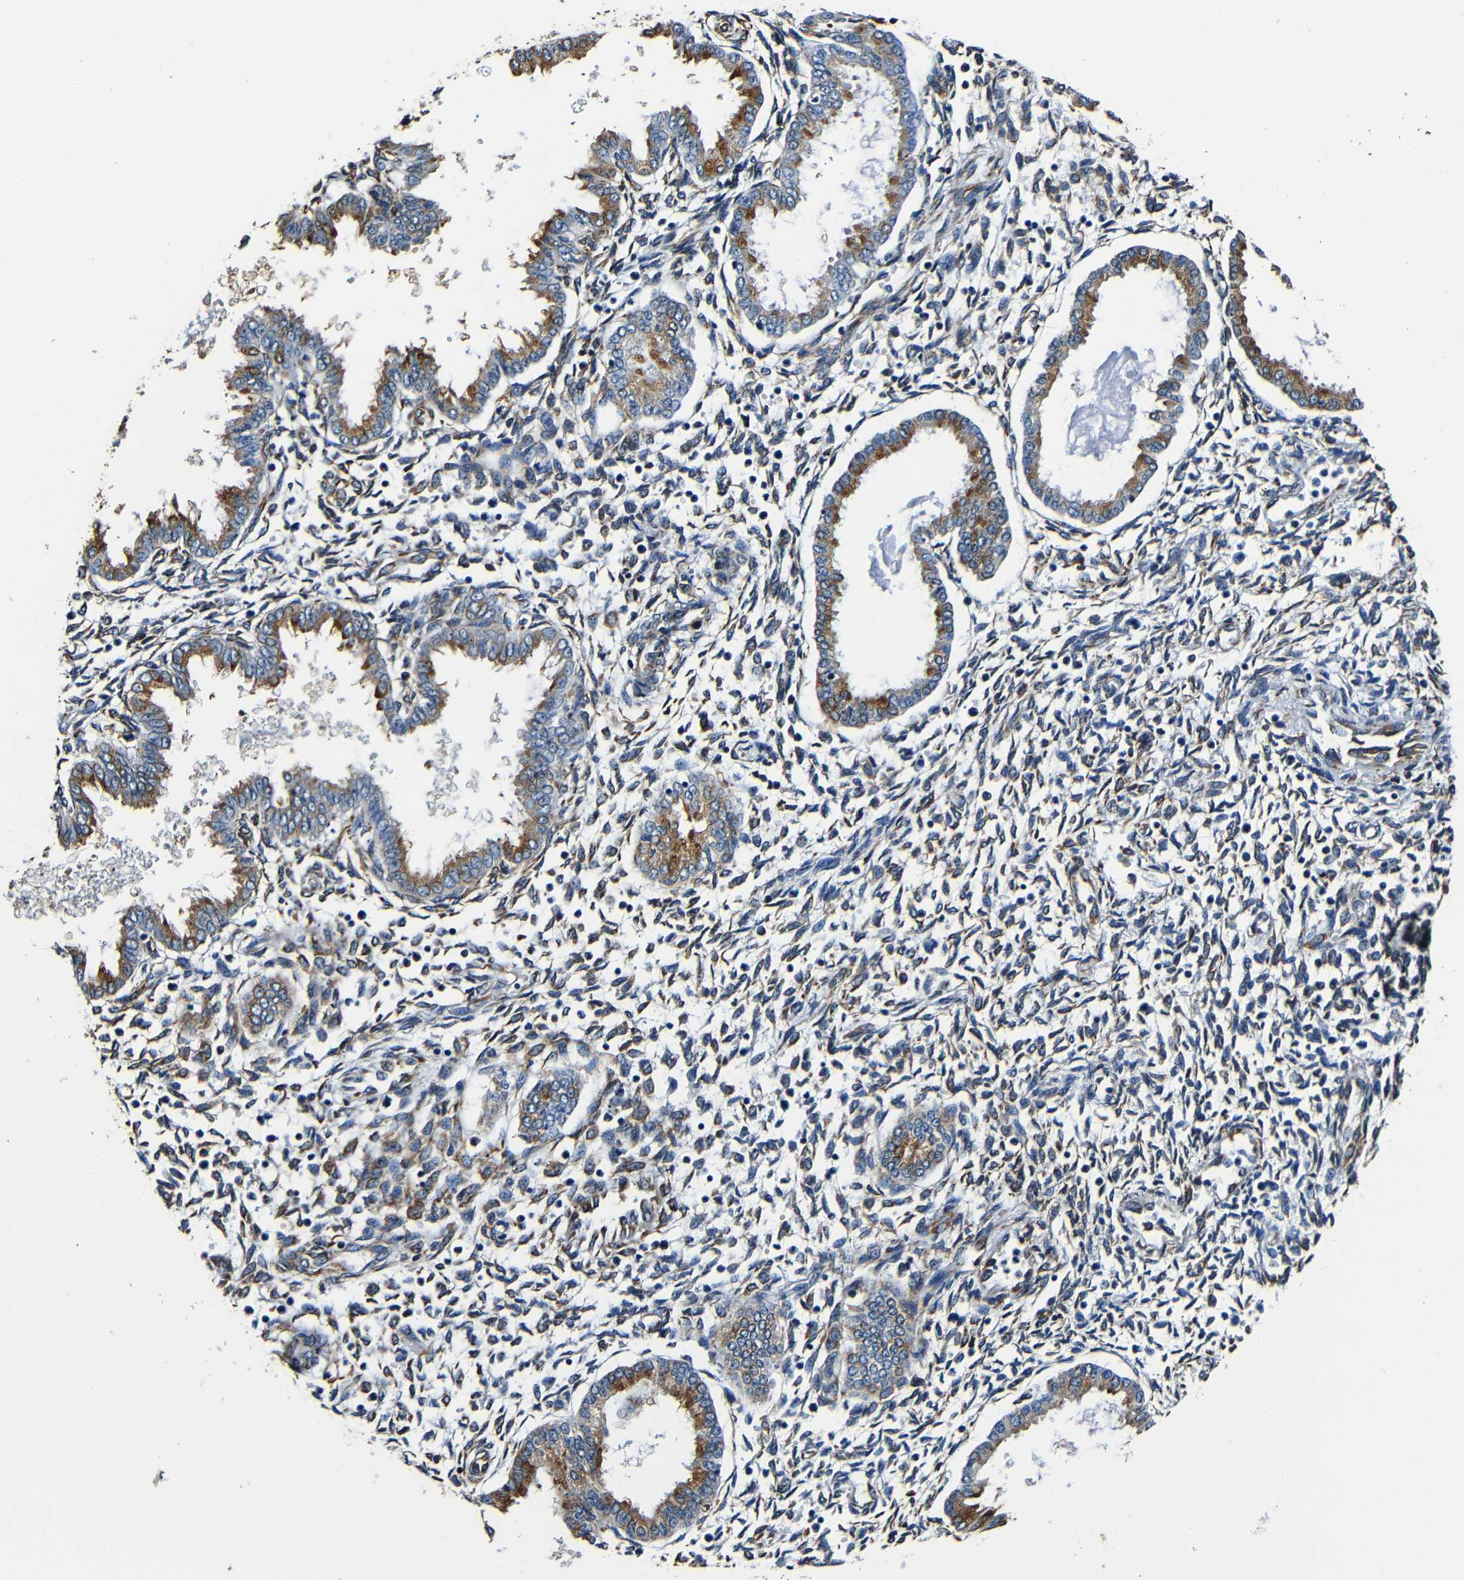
{"staining": {"intensity": "weak", "quantity": "25%-75%", "location": "cytoplasmic/membranous"}, "tissue": "endometrium", "cell_type": "Cells in endometrial stroma", "image_type": "normal", "snomed": [{"axis": "morphology", "description": "Normal tissue, NOS"}, {"axis": "topography", "description": "Endometrium"}], "caption": "Cells in endometrial stroma exhibit low levels of weak cytoplasmic/membranous staining in approximately 25%-75% of cells in normal endometrium.", "gene": "RRBP1", "patient": {"sex": "female", "age": 33}}